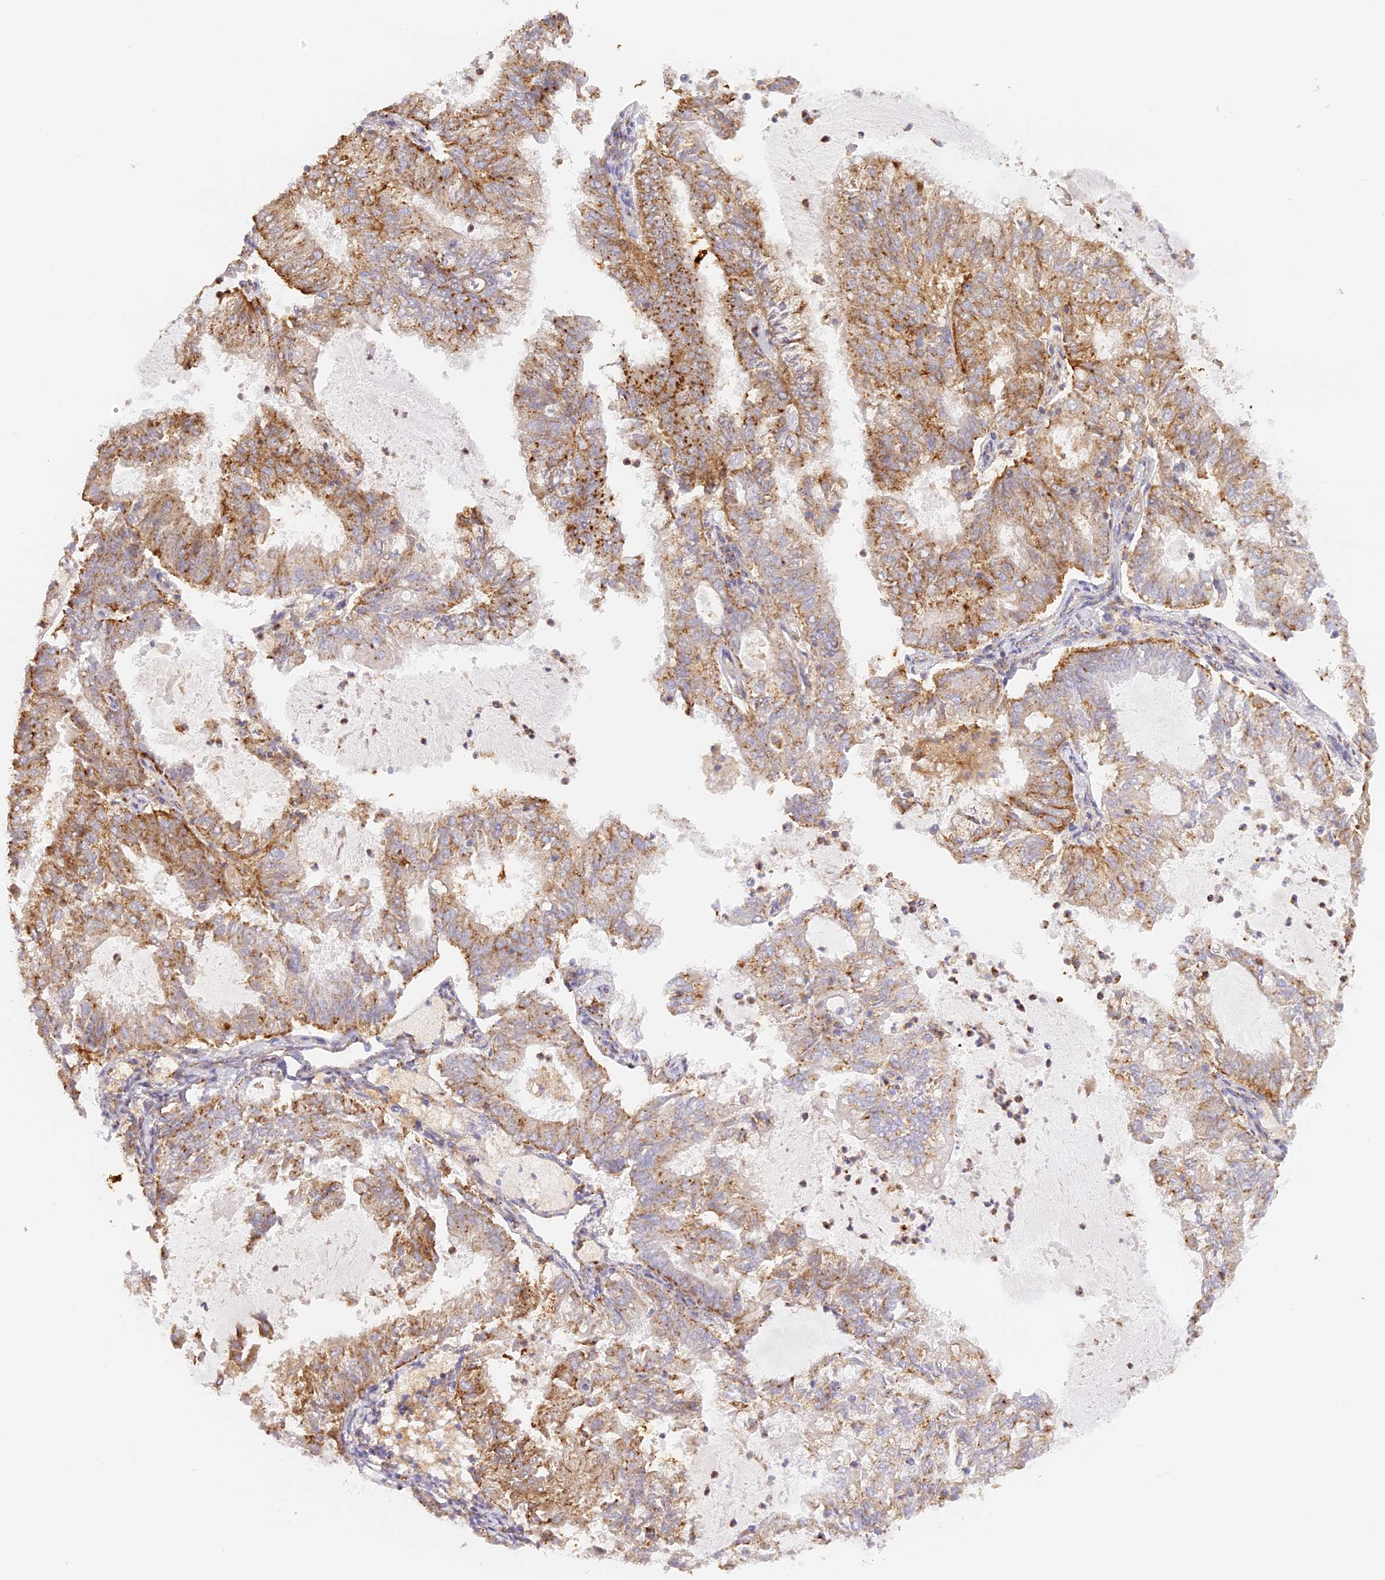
{"staining": {"intensity": "moderate", "quantity": ">75%", "location": "cytoplasmic/membranous"}, "tissue": "endometrial cancer", "cell_type": "Tumor cells", "image_type": "cancer", "snomed": [{"axis": "morphology", "description": "Adenocarcinoma, NOS"}, {"axis": "topography", "description": "Endometrium"}], "caption": "Endometrial cancer (adenocarcinoma) tissue reveals moderate cytoplasmic/membranous staining in about >75% of tumor cells, visualized by immunohistochemistry.", "gene": "LAMP2", "patient": {"sex": "female", "age": 57}}